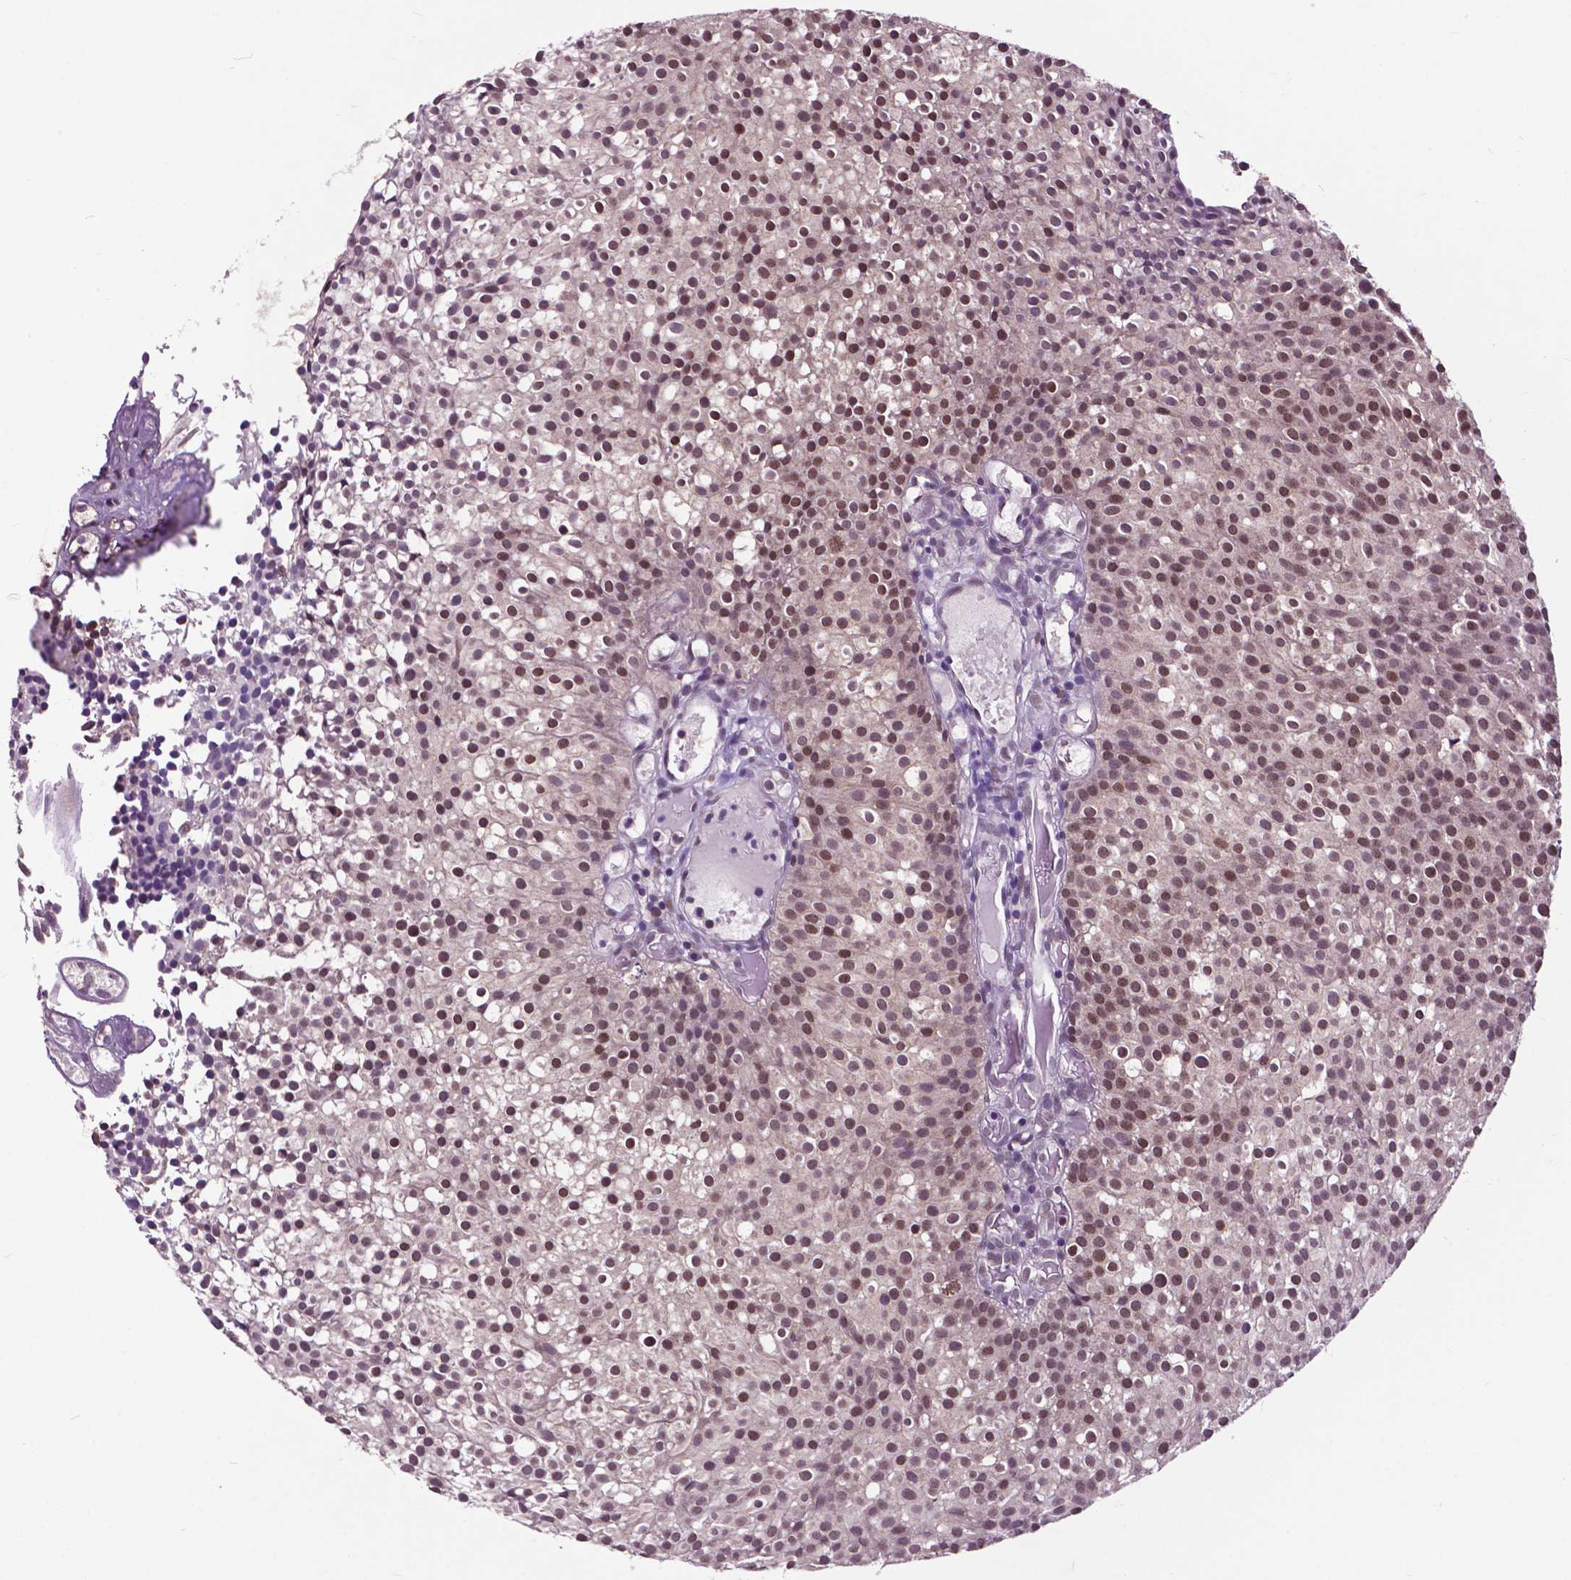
{"staining": {"intensity": "moderate", "quantity": ">75%", "location": "nuclear"}, "tissue": "urothelial cancer", "cell_type": "Tumor cells", "image_type": "cancer", "snomed": [{"axis": "morphology", "description": "Urothelial carcinoma, Low grade"}, {"axis": "topography", "description": "Urinary bladder"}], "caption": "Urothelial cancer stained for a protein (brown) reveals moderate nuclear positive staining in about >75% of tumor cells.", "gene": "FAF1", "patient": {"sex": "male", "age": 63}}